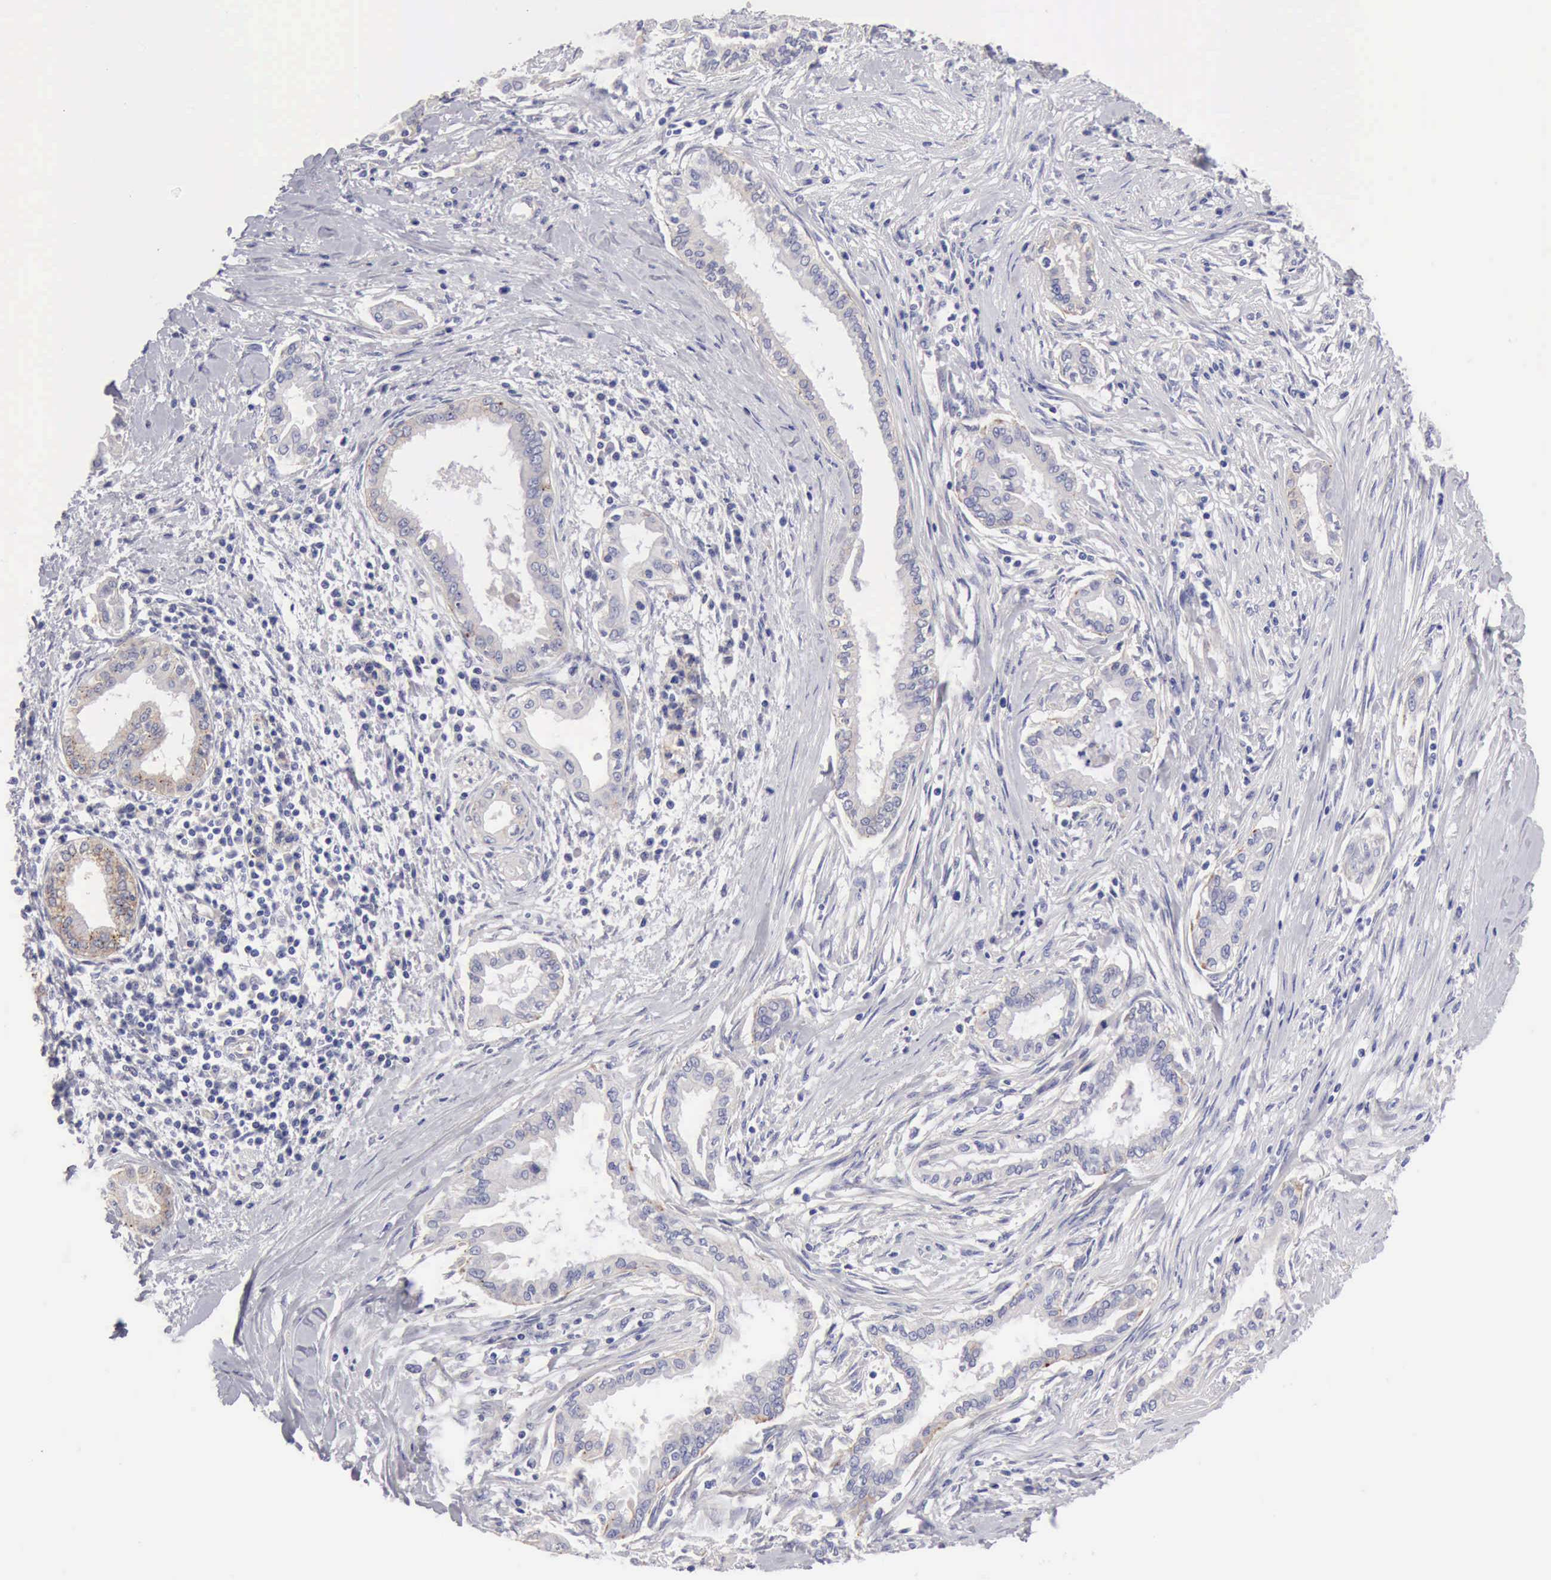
{"staining": {"intensity": "weak", "quantity": "25%-75%", "location": "cytoplasmic/membranous"}, "tissue": "pancreatic cancer", "cell_type": "Tumor cells", "image_type": "cancer", "snomed": [{"axis": "morphology", "description": "Adenocarcinoma, NOS"}, {"axis": "topography", "description": "Pancreas"}], "caption": "IHC image of neoplastic tissue: human pancreatic adenocarcinoma stained using immunohistochemistry reveals low levels of weak protein expression localized specifically in the cytoplasmic/membranous of tumor cells, appearing as a cytoplasmic/membranous brown color.", "gene": "APP", "patient": {"sex": "female", "age": 64}}